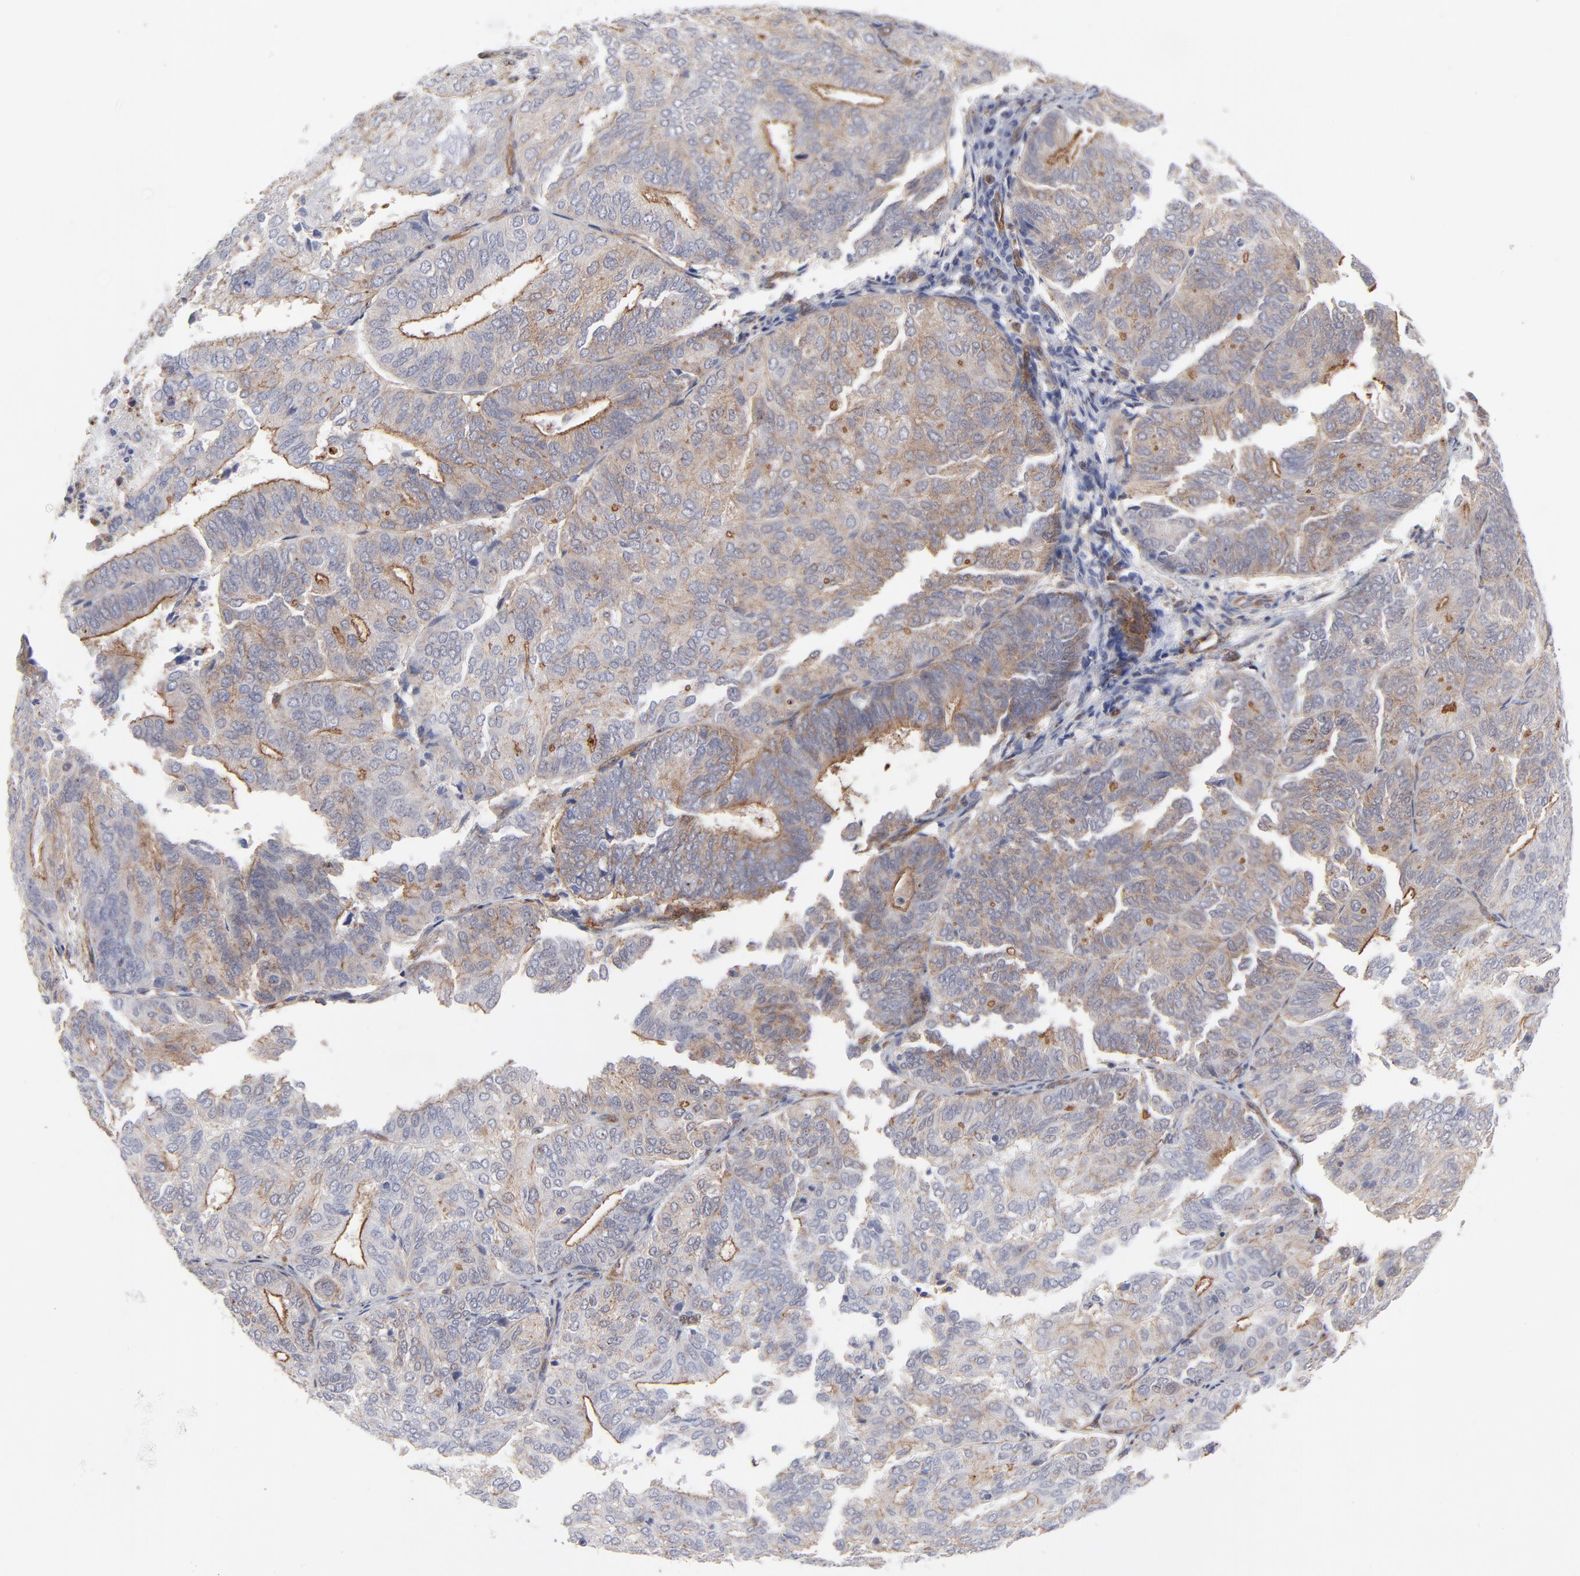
{"staining": {"intensity": "weak", "quantity": ">75%", "location": "cytoplasmic/membranous"}, "tissue": "endometrial cancer", "cell_type": "Tumor cells", "image_type": "cancer", "snomed": [{"axis": "morphology", "description": "Adenocarcinoma, NOS"}, {"axis": "topography", "description": "Endometrium"}], "caption": "Tumor cells display weak cytoplasmic/membranous expression in about >75% of cells in endometrial cancer. (DAB = brown stain, brightfield microscopy at high magnification).", "gene": "PXN", "patient": {"sex": "female", "age": 59}}